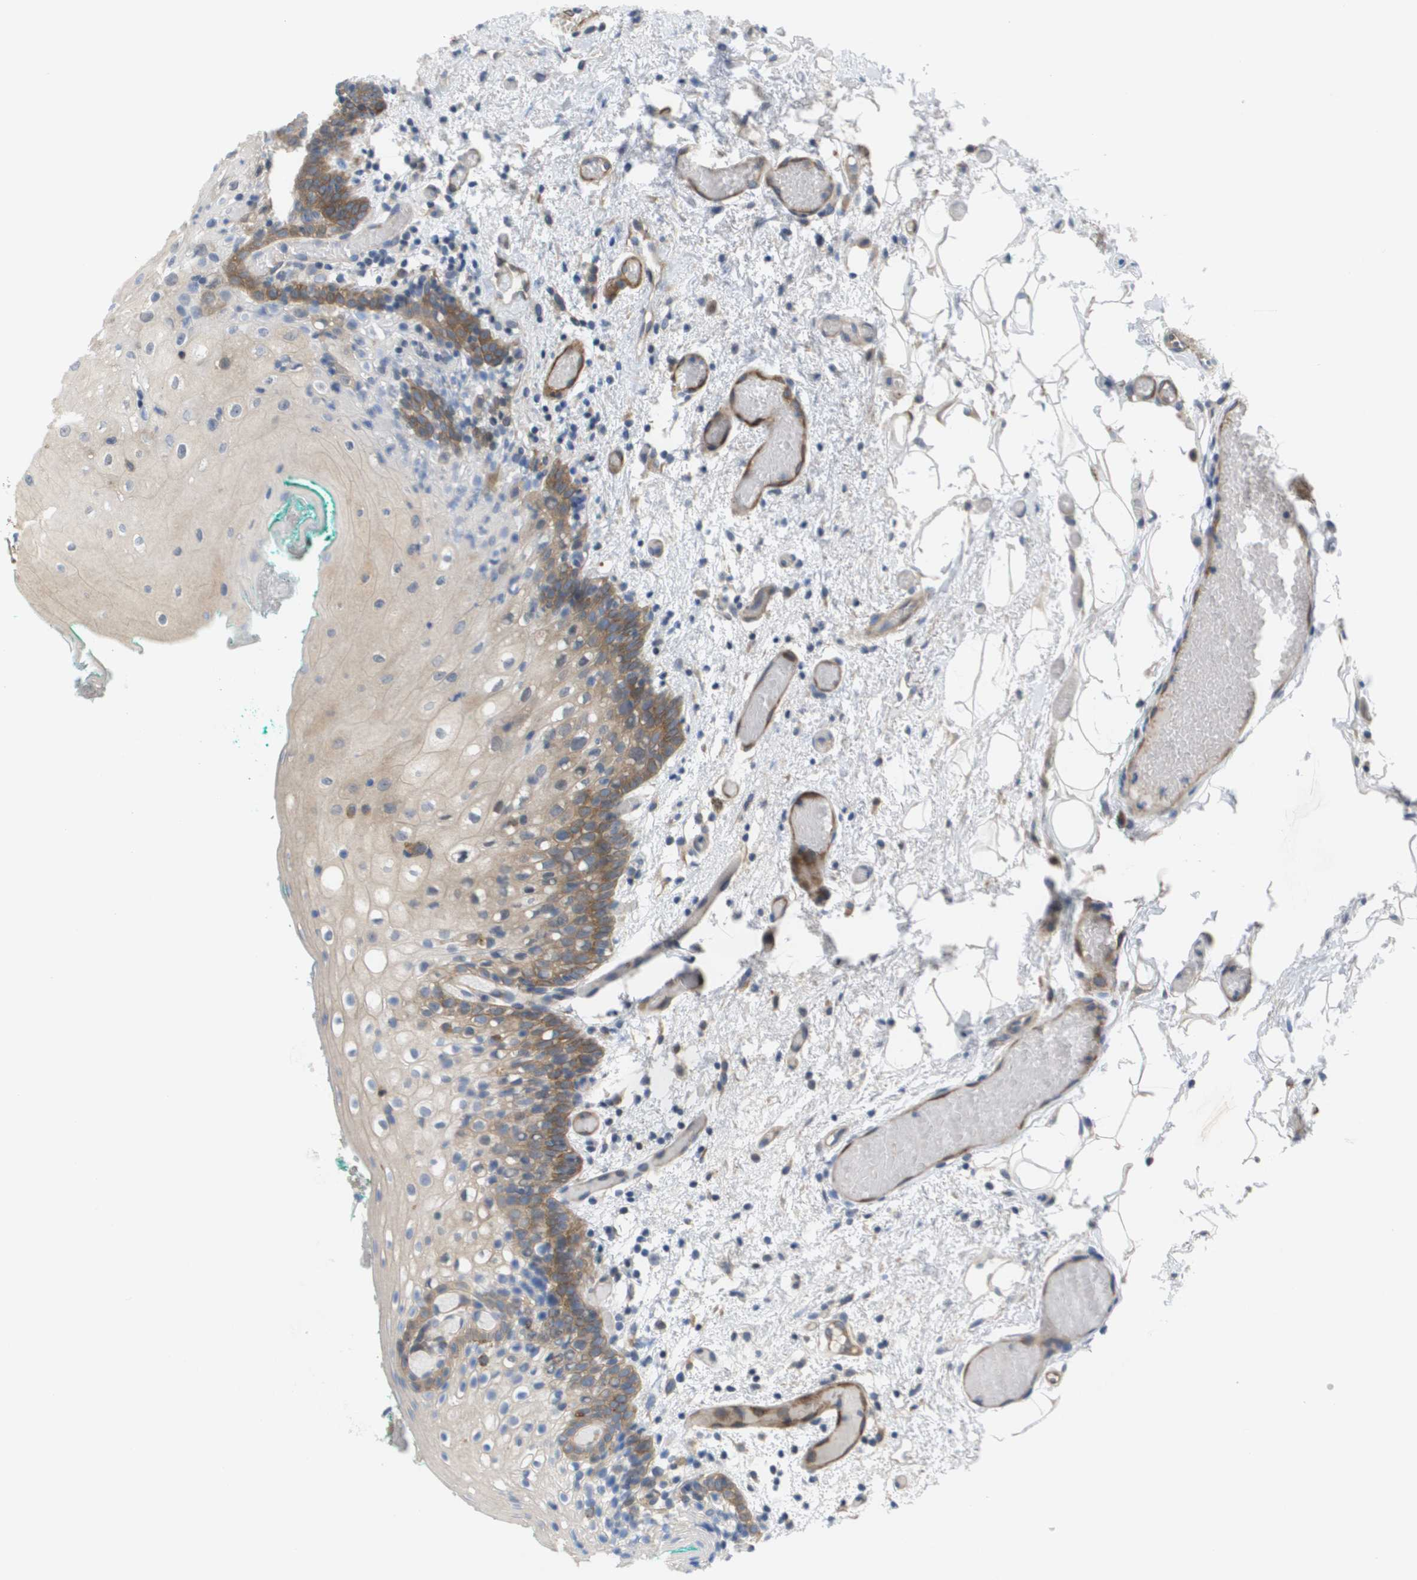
{"staining": {"intensity": "moderate", "quantity": "25%-75%", "location": "cytoplasmic/membranous"}, "tissue": "oral mucosa", "cell_type": "Squamous epithelial cells", "image_type": "normal", "snomed": [{"axis": "morphology", "description": "Normal tissue, NOS"}, {"axis": "morphology", "description": "Squamous cell carcinoma, NOS"}, {"axis": "topography", "description": "Oral tissue"}, {"axis": "topography", "description": "Salivary gland"}, {"axis": "topography", "description": "Head-Neck"}], "caption": "Protein staining exhibits moderate cytoplasmic/membranous positivity in about 25%-75% of squamous epithelial cells in normal oral mucosa.", "gene": "MARCHF8", "patient": {"sex": "female", "age": 62}}